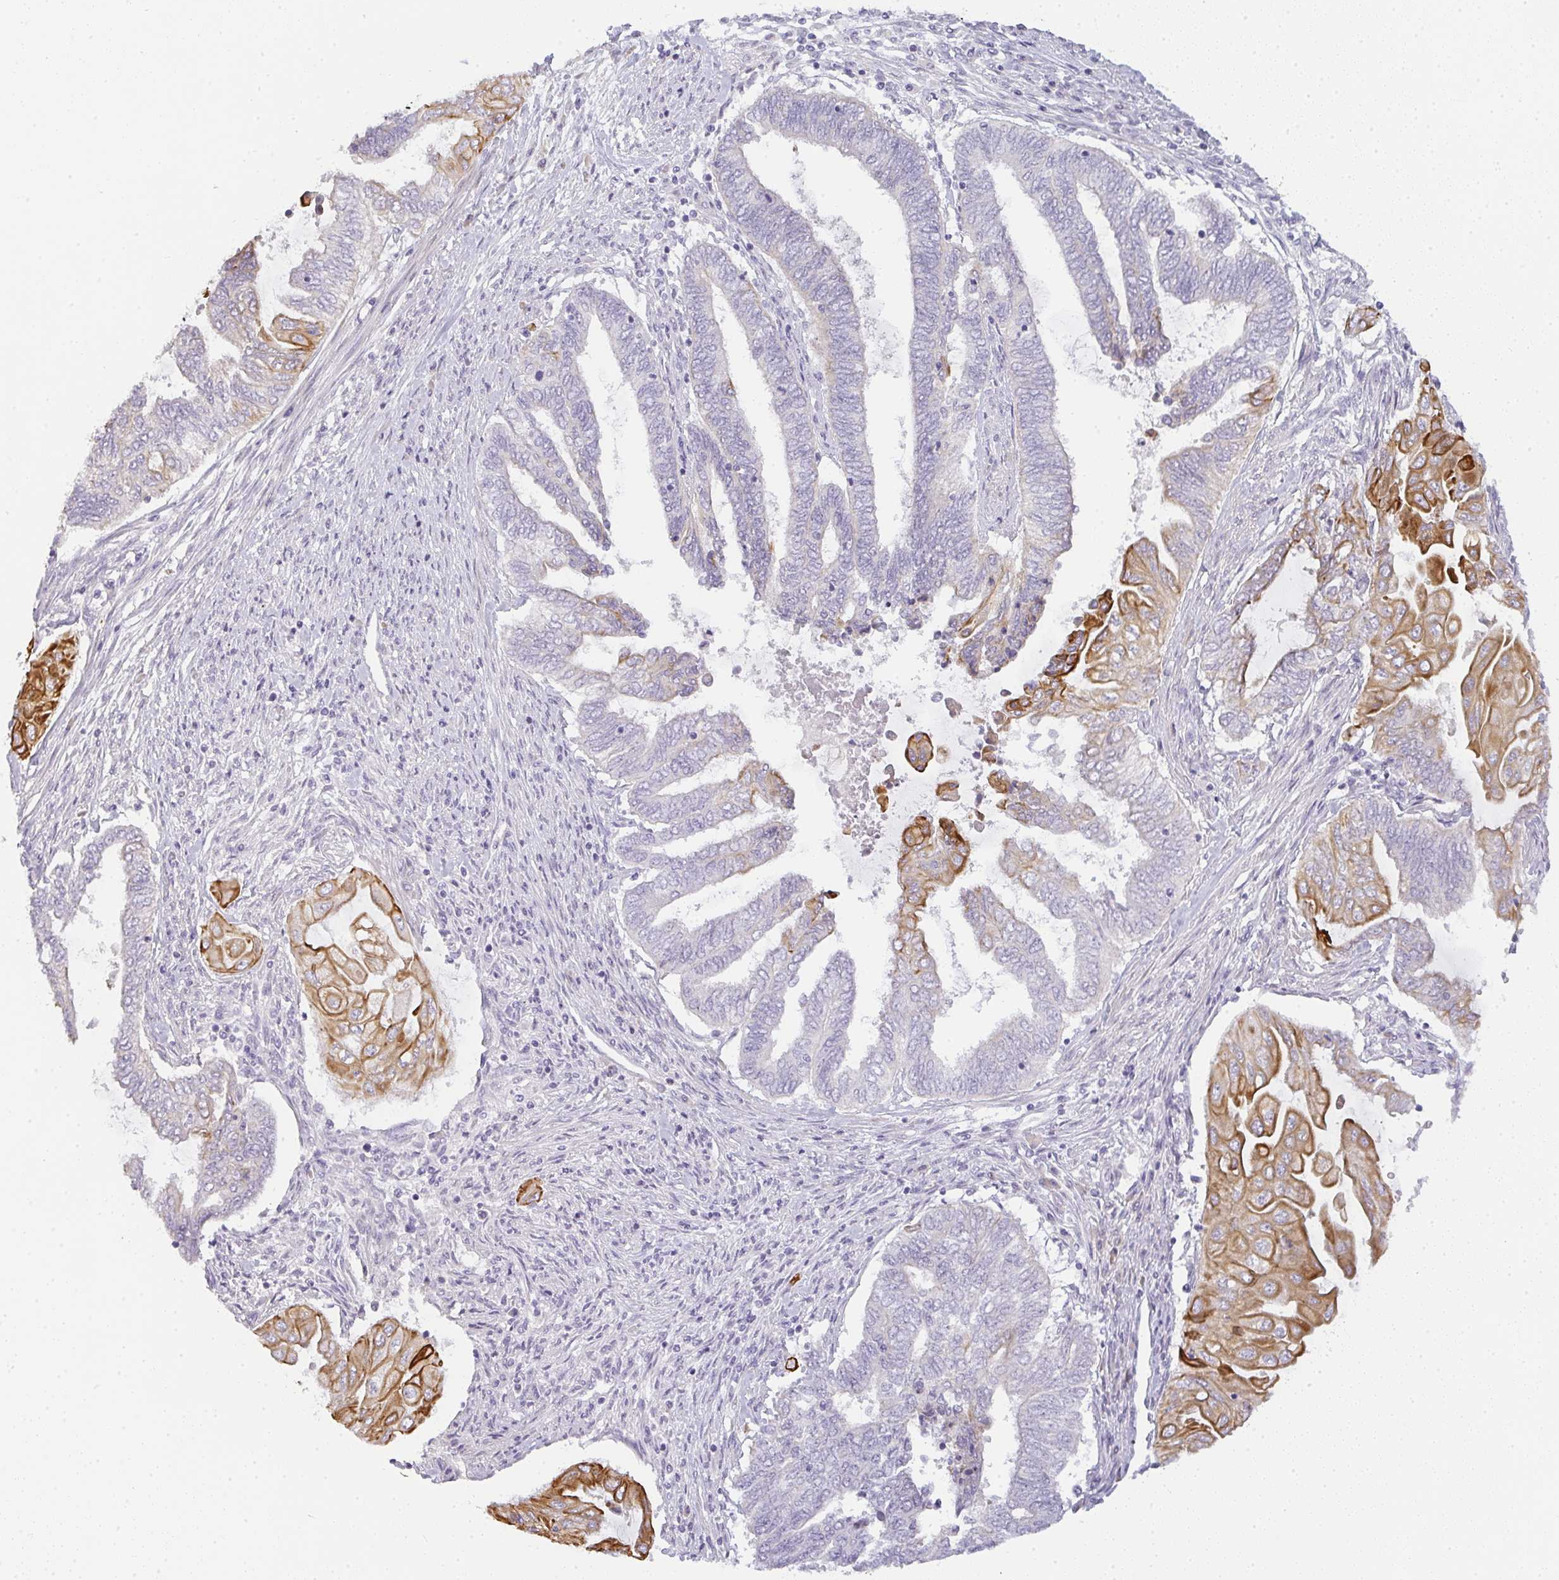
{"staining": {"intensity": "strong", "quantity": "25%-75%", "location": "cytoplasmic/membranous"}, "tissue": "endometrial cancer", "cell_type": "Tumor cells", "image_type": "cancer", "snomed": [{"axis": "morphology", "description": "Adenocarcinoma, NOS"}, {"axis": "topography", "description": "Uterus"}, {"axis": "topography", "description": "Endometrium"}], "caption": "Immunohistochemical staining of human endometrial adenocarcinoma reveals high levels of strong cytoplasmic/membranous protein staining in about 25%-75% of tumor cells.", "gene": "SIRPB2", "patient": {"sex": "female", "age": 70}}